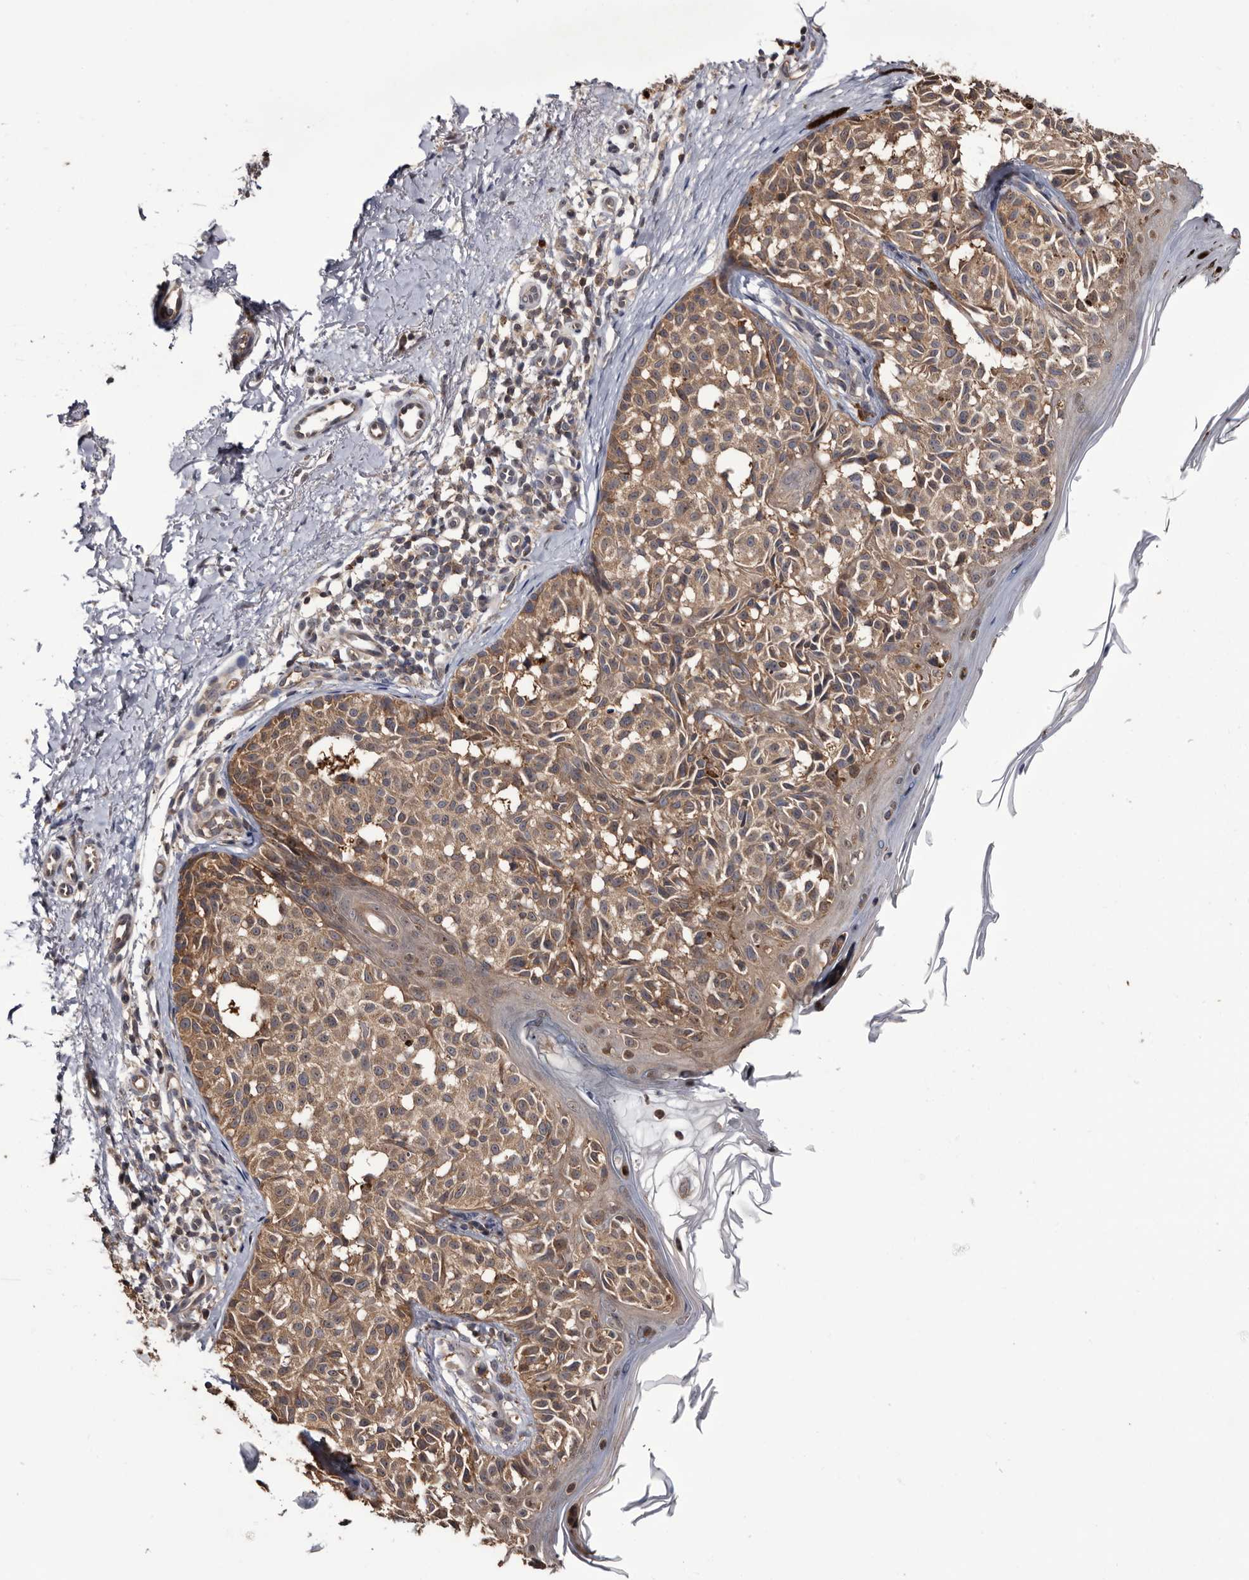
{"staining": {"intensity": "moderate", "quantity": ">75%", "location": "cytoplasmic/membranous"}, "tissue": "melanoma", "cell_type": "Tumor cells", "image_type": "cancer", "snomed": [{"axis": "morphology", "description": "Malignant melanoma, NOS"}, {"axis": "topography", "description": "Skin"}], "caption": "Tumor cells show moderate cytoplasmic/membranous staining in about >75% of cells in malignant melanoma.", "gene": "TTI2", "patient": {"sex": "female", "age": 50}}